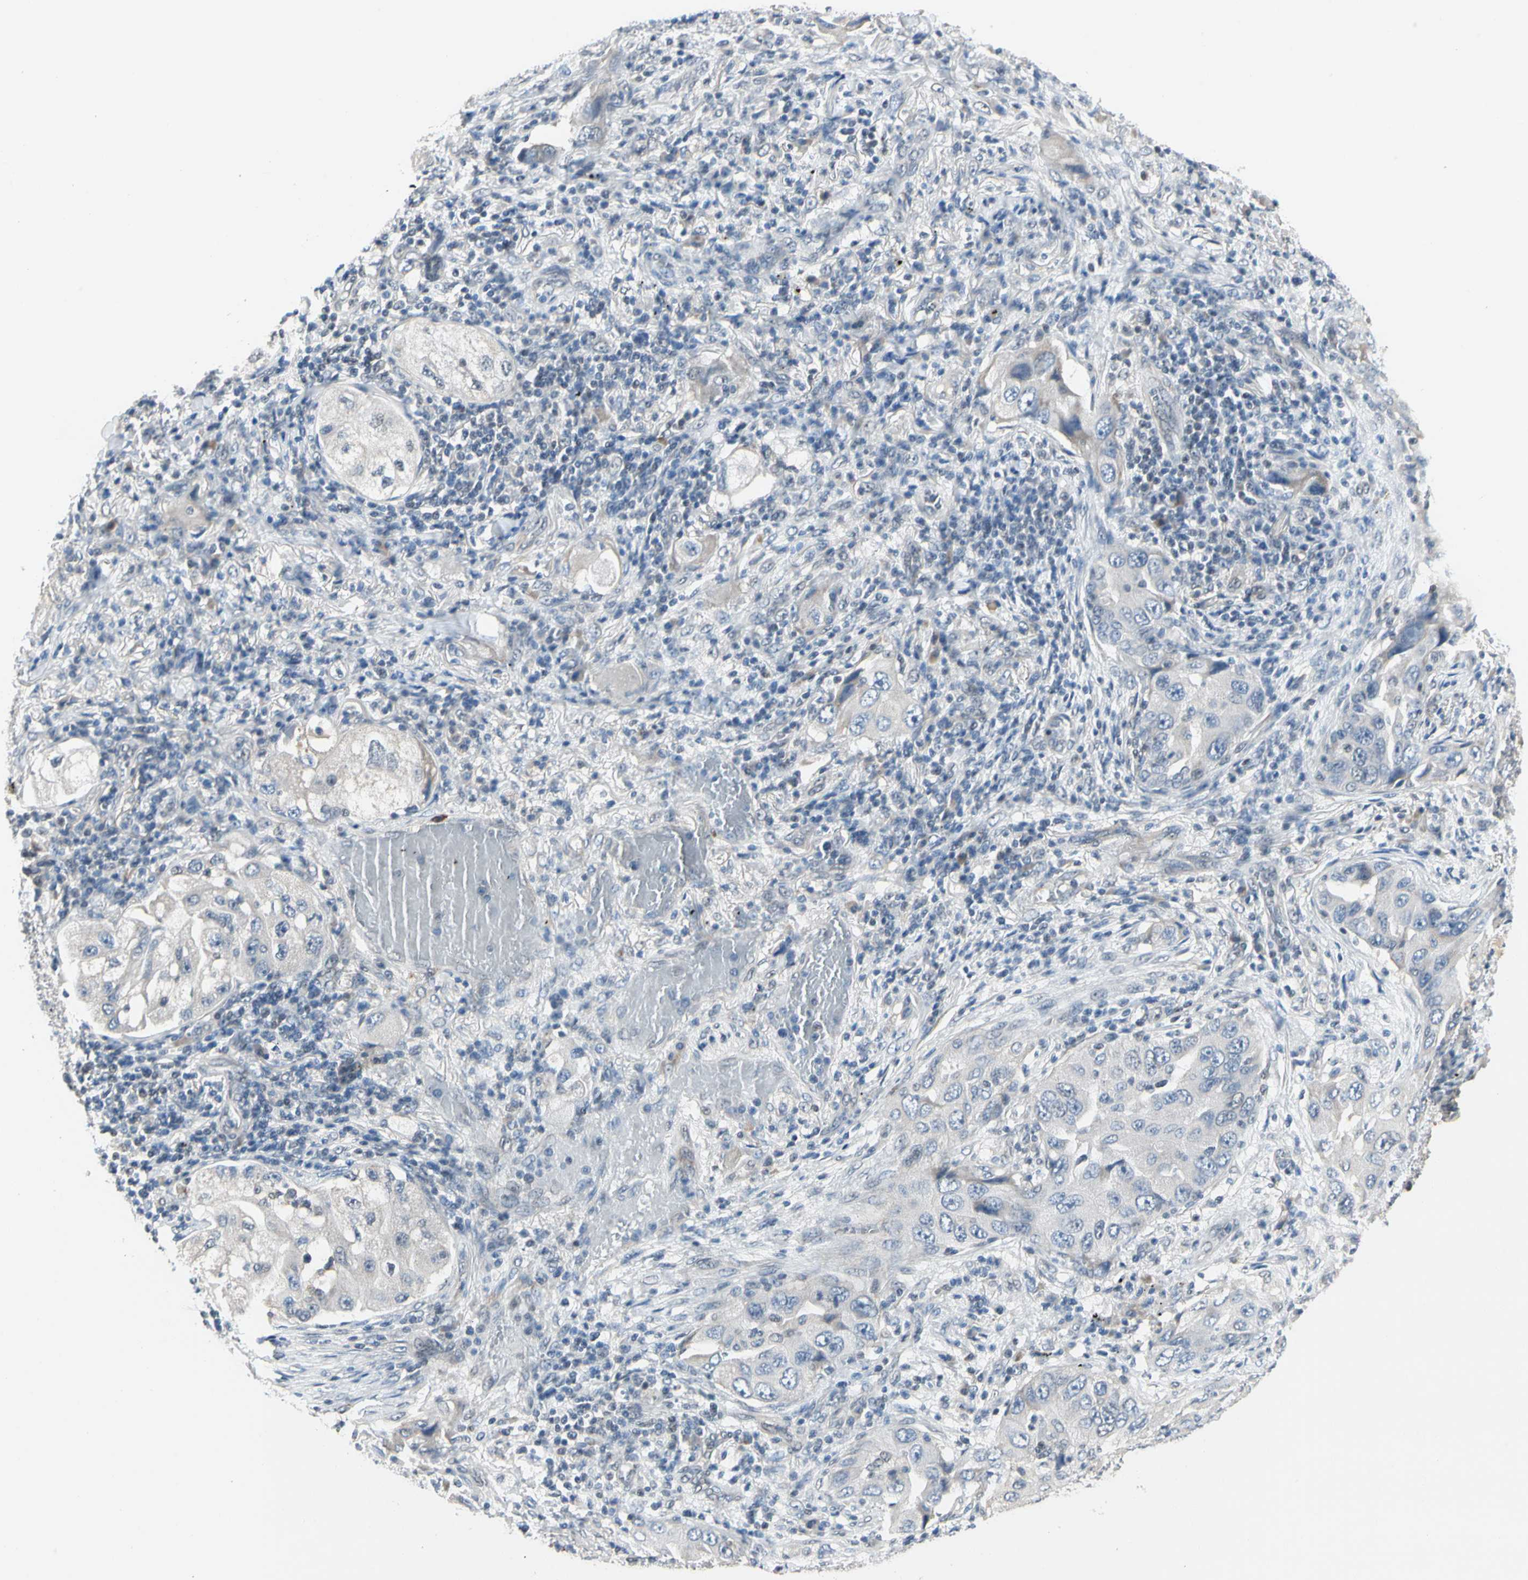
{"staining": {"intensity": "negative", "quantity": "none", "location": "none"}, "tissue": "lung cancer", "cell_type": "Tumor cells", "image_type": "cancer", "snomed": [{"axis": "morphology", "description": "Adenocarcinoma, NOS"}, {"axis": "topography", "description": "Lung"}], "caption": "Human adenocarcinoma (lung) stained for a protein using immunohistochemistry displays no positivity in tumor cells.", "gene": "GREM1", "patient": {"sex": "female", "age": 65}}